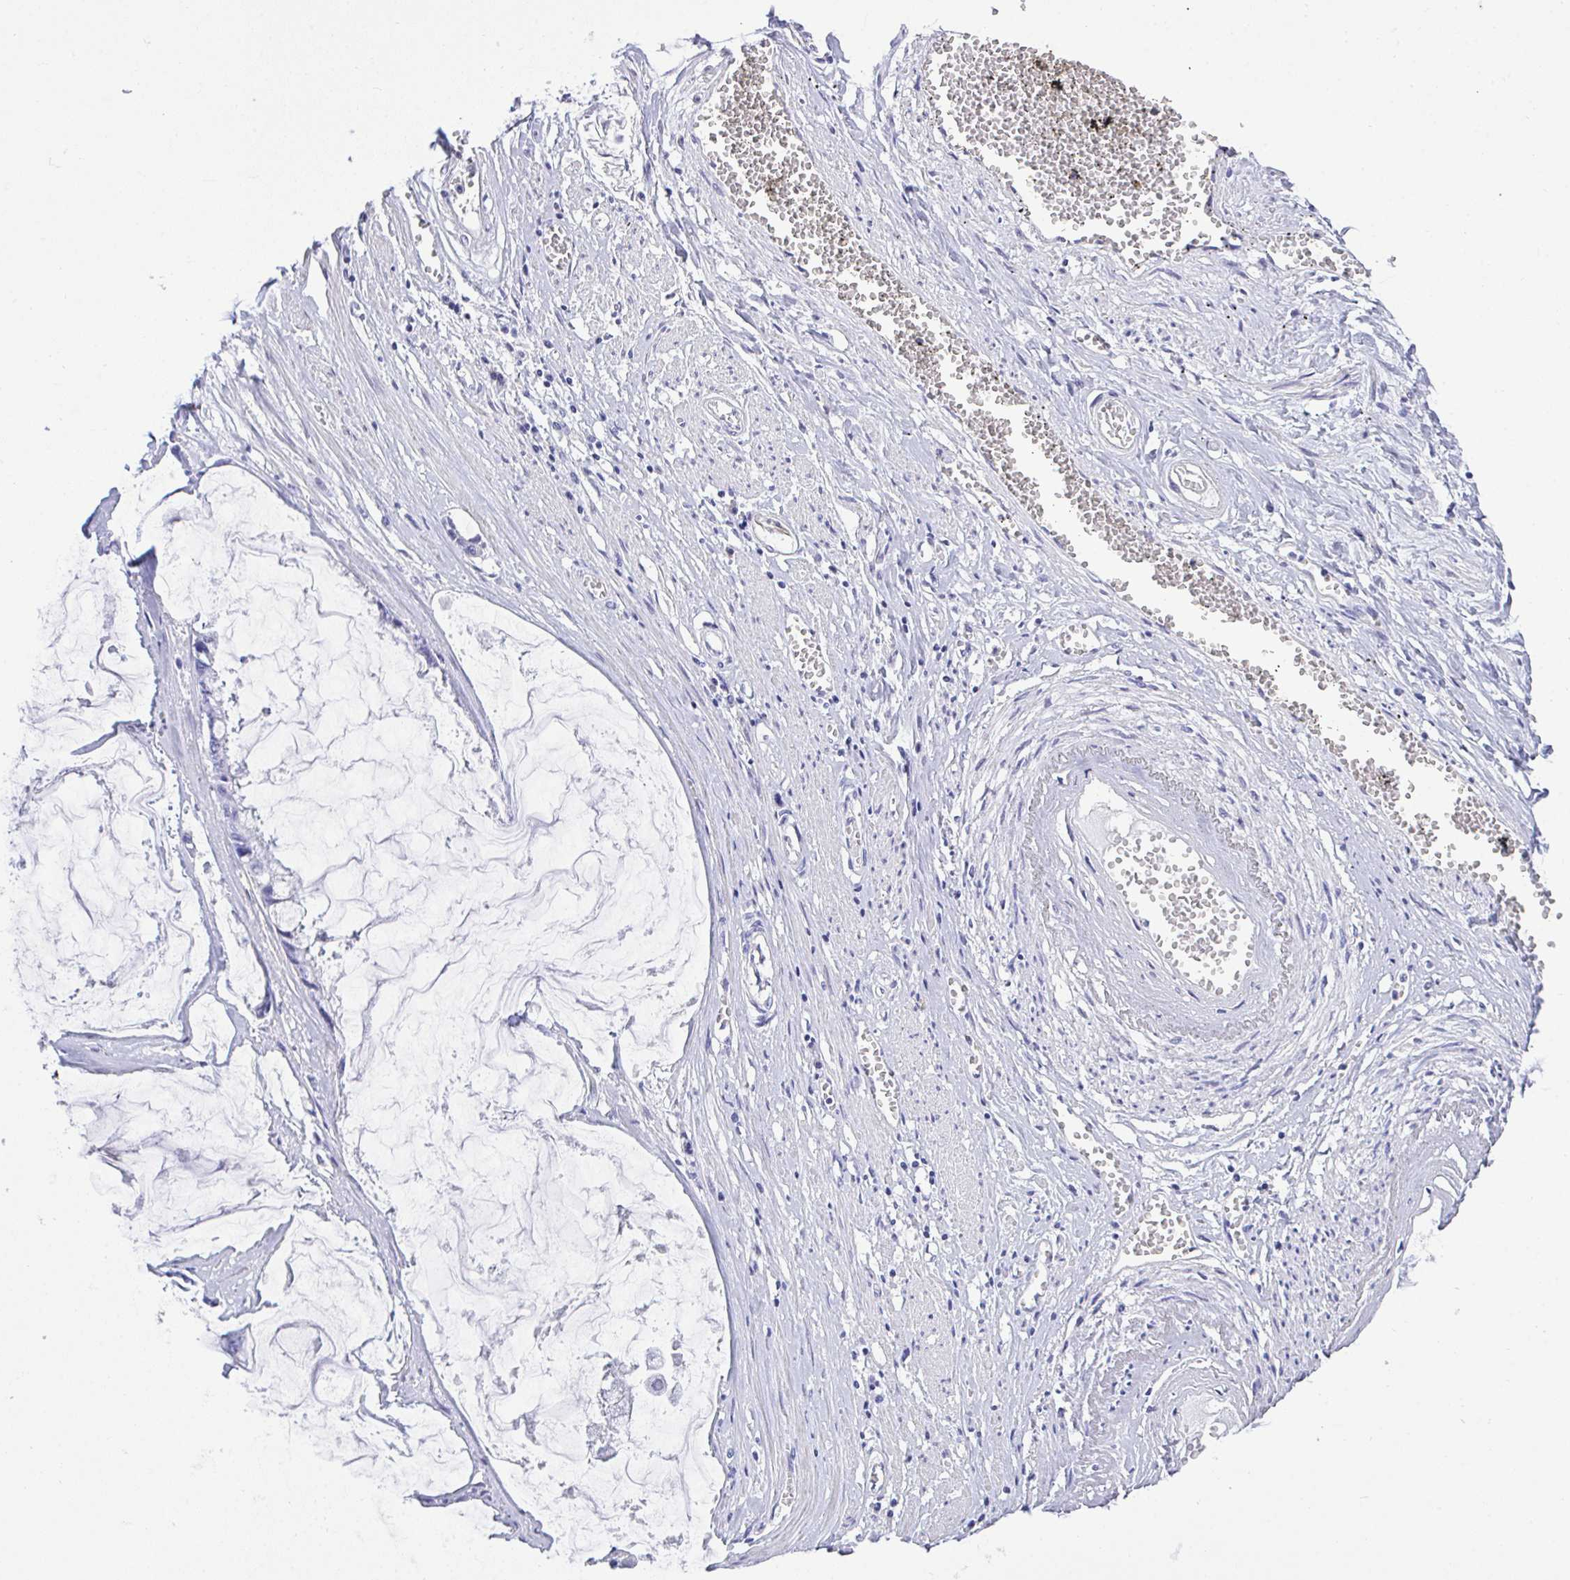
{"staining": {"intensity": "negative", "quantity": "none", "location": "none"}, "tissue": "ovarian cancer", "cell_type": "Tumor cells", "image_type": "cancer", "snomed": [{"axis": "morphology", "description": "Cystadenocarcinoma, mucinous, NOS"}, {"axis": "topography", "description": "Ovary"}], "caption": "Ovarian cancer stained for a protein using immunohistochemistry reveals no staining tumor cells.", "gene": "AKR1D1", "patient": {"sex": "female", "age": 90}}